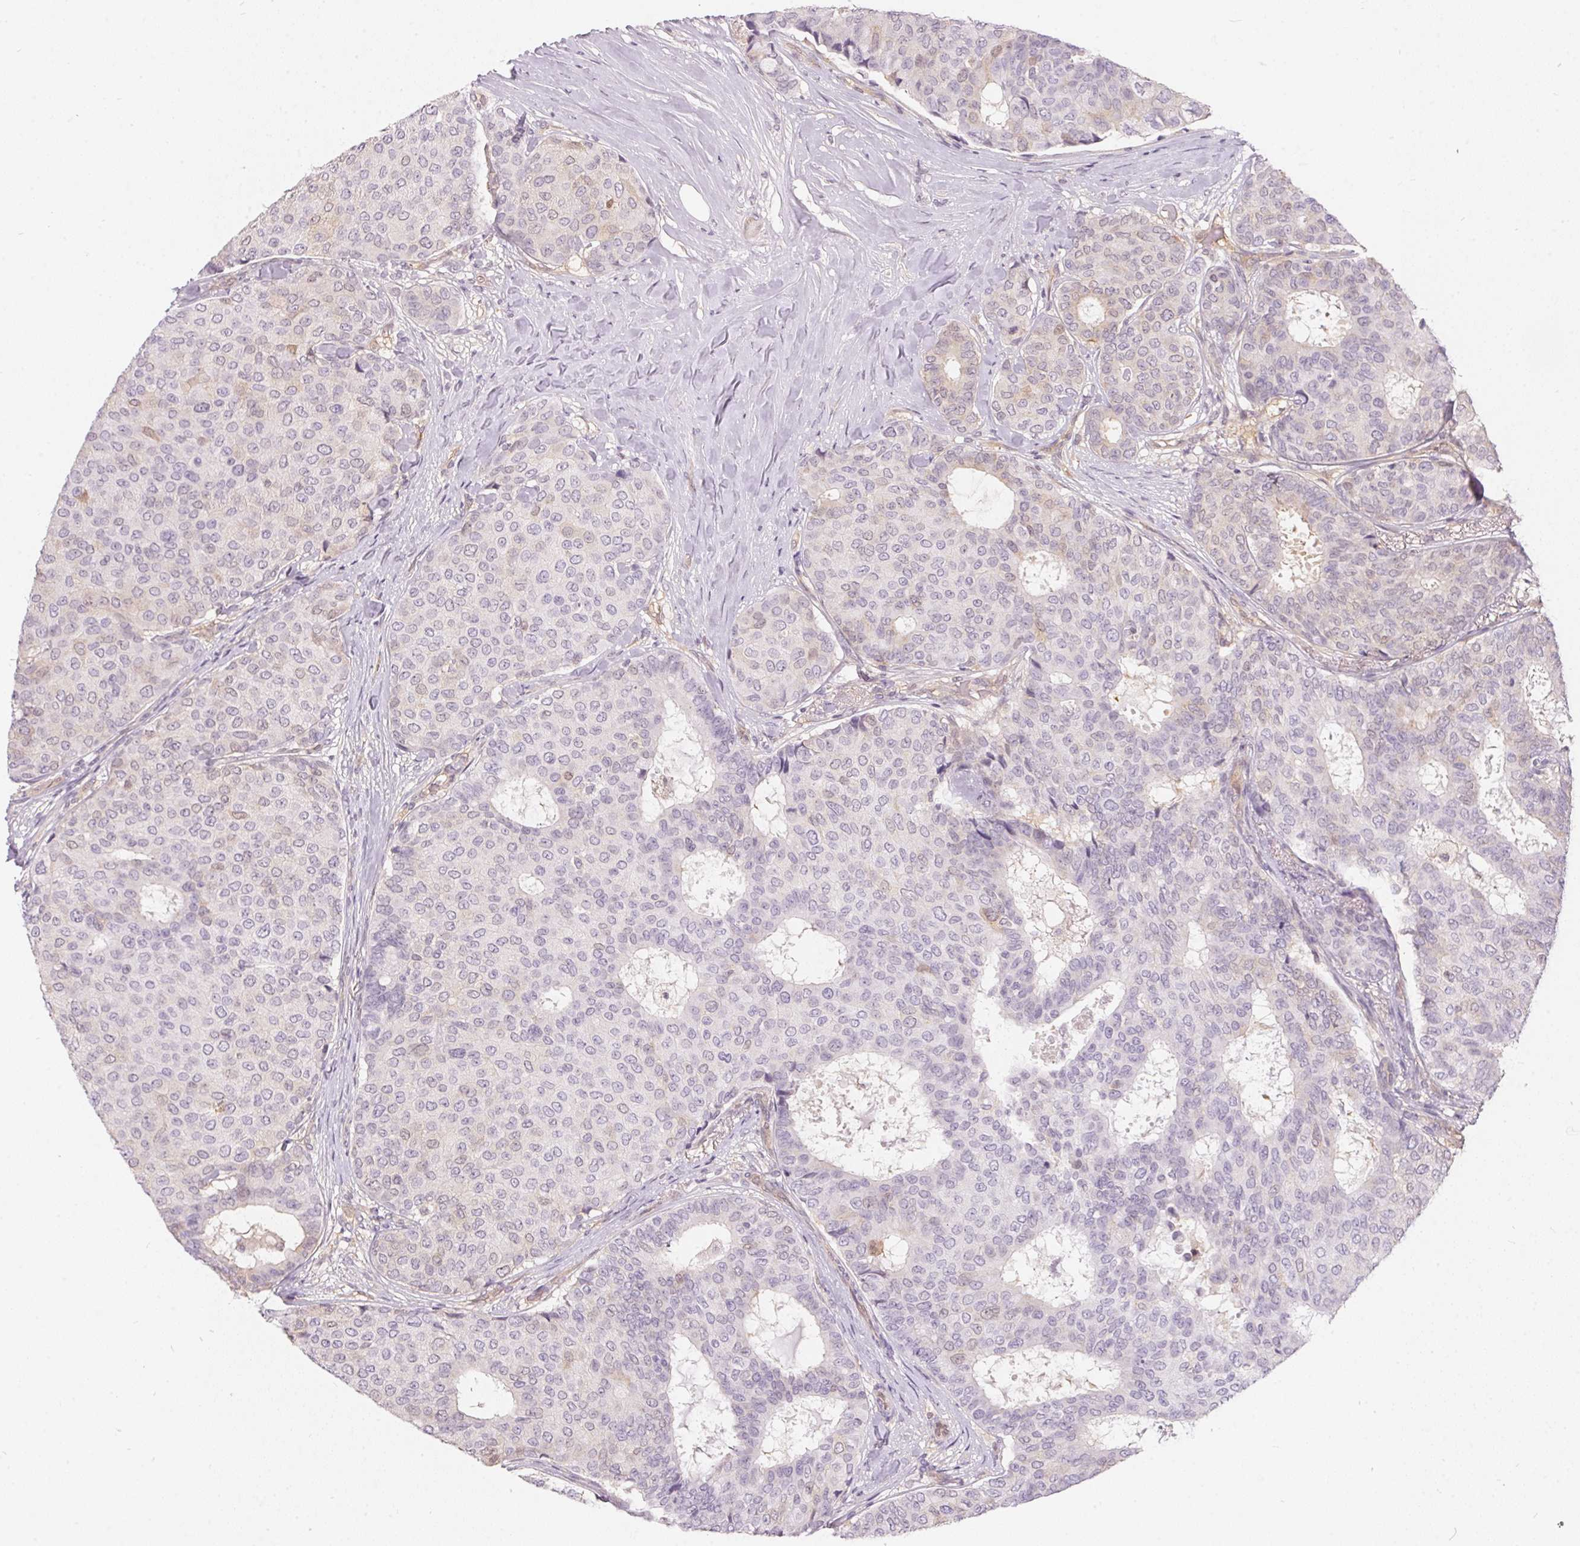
{"staining": {"intensity": "negative", "quantity": "none", "location": "none"}, "tissue": "breast cancer", "cell_type": "Tumor cells", "image_type": "cancer", "snomed": [{"axis": "morphology", "description": "Duct carcinoma"}, {"axis": "topography", "description": "Breast"}], "caption": "Tumor cells are negative for protein expression in human breast invasive ductal carcinoma.", "gene": "BLMH", "patient": {"sex": "female", "age": 75}}